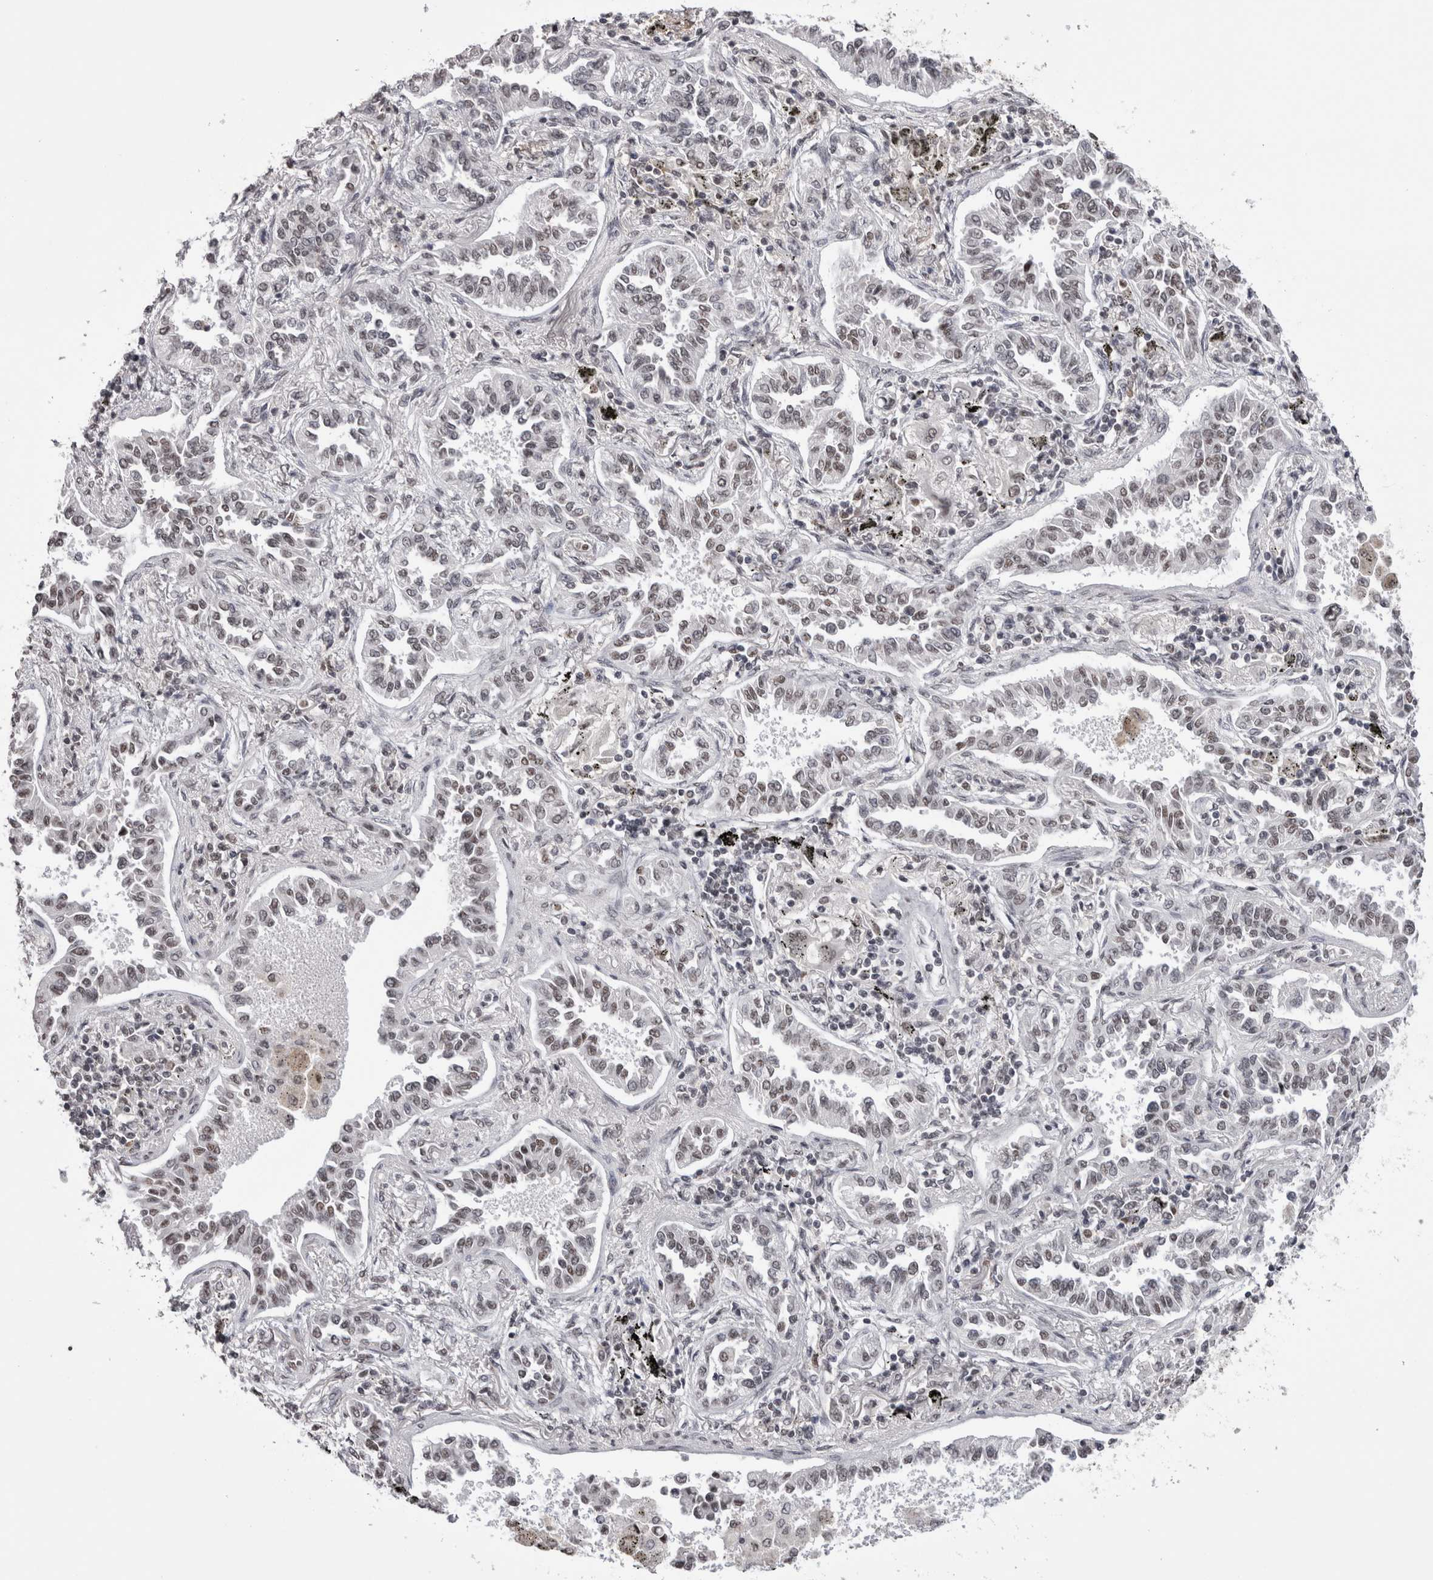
{"staining": {"intensity": "weak", "quantity": "25%-75%", "location": "nuclear"}, "tissue": "lung cancer", "cell_type": "Tumor cells", "image_type": "cancer", "snomed": [{"axis": "morphology", "description": "Normal tissue, NOS"}, {"axis": "morphology", "description": "Adenocarcinoma, NOS"}, {"axis": "topography", "description": "Lung"}], "caption": "Immunohistochemical staining of lung adenocarcinoma demonstrates low levels of weak nuclear protein positivity in about 25%-75% of tumor cells.", "gene": "SMC1A", "patient": {"sex": "male", "age": 59}}